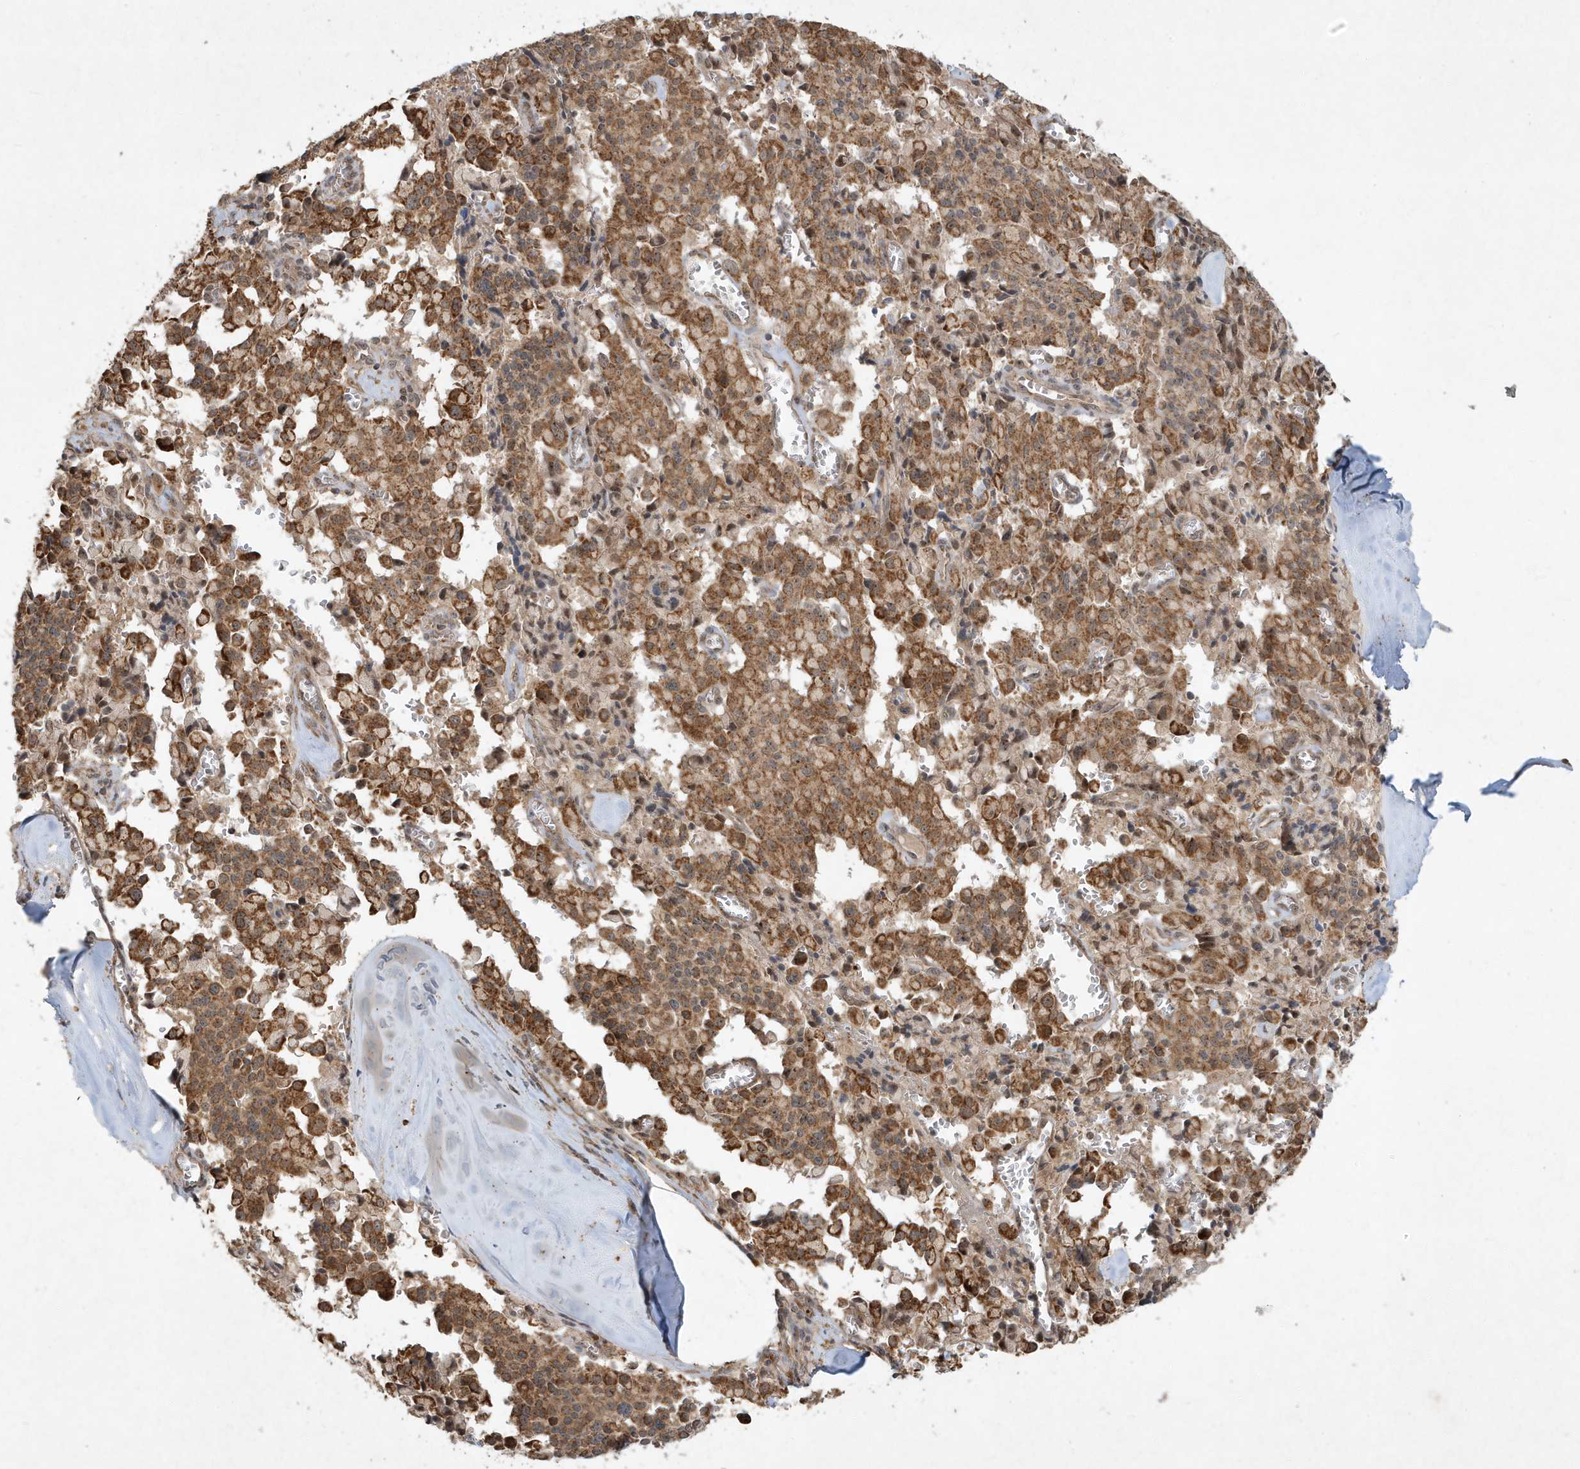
{"staining": {"intensity": "strong", "quantity": ">75%", "location": "cytoplasmic/membranous"}, "tissue": "pancreatic cancer", "cell_type": "Tumor cells", "image_type": "cancer", "snomed": [{"axis": "morphology", "description": "Adenocarcinoma, NOS"}, {"axis": "topography", "description": "Pancreas"}], "caption": "The photomicrograph reveals immunohistochemical staining of adenocarcinoma (pancreatic). There is strong cytoplasmic/membranous expression is identified in approximately >75% of tumor cells.", "gene": "ABCB9", "patient": {"sex": "male", "age": 65}}